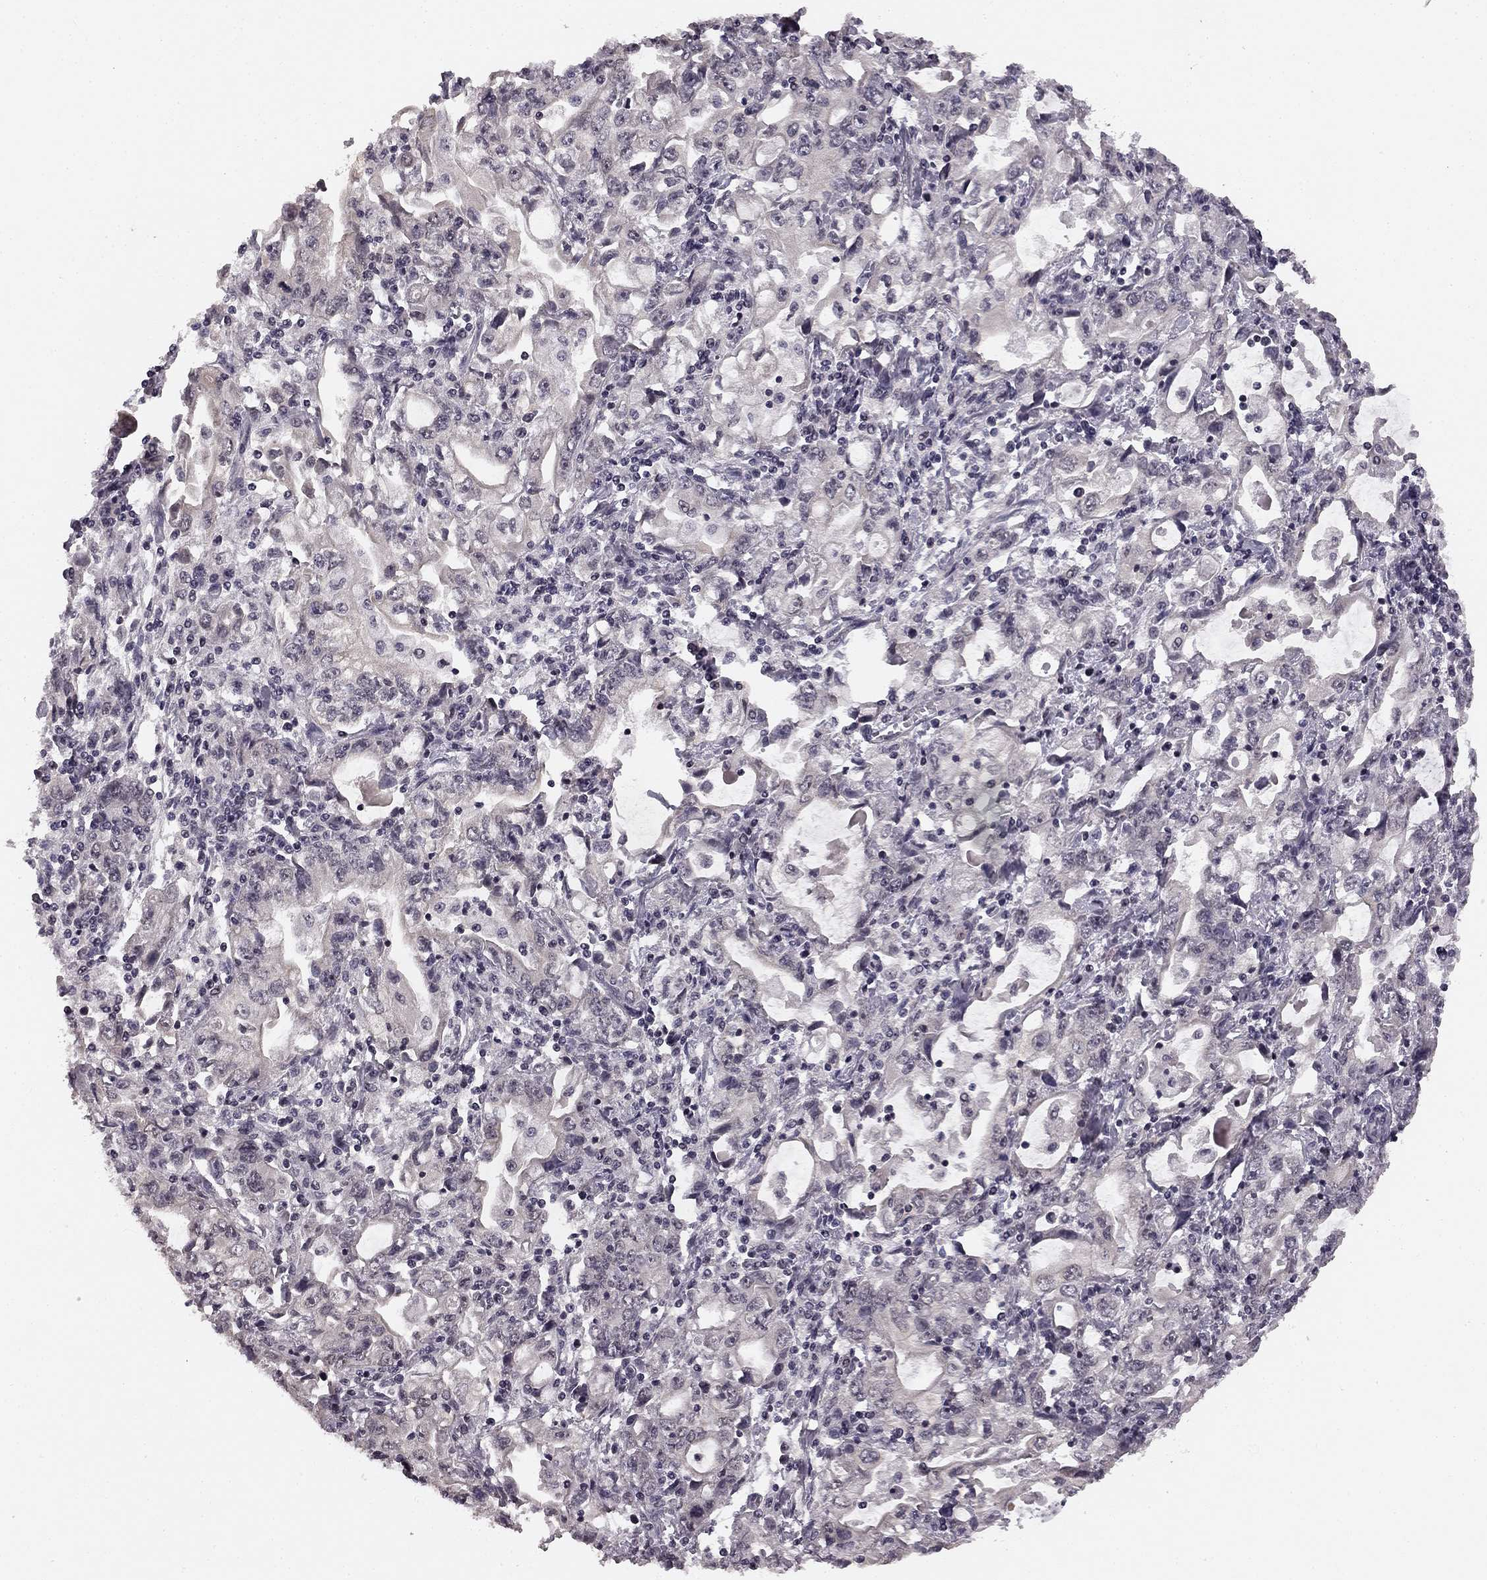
{"staining": {"intensity": "negative", "quantity": "none", "location": "none"}, "tissue": "stomach cancer", "cell_type": "Tumor cells", "image_type": "cancer", "snomed": [{"axis": "morphology", "description": "Adenocarcinoma, NOS"}, {"axis": "topography", "description": "Stomach, lower"}], "caption": "DAB immunohistochemical staining of stomach cancer (adenocarcinoma) demonstrates no significant staining in tumor cells.", "gene": "HCN4", "patient": {"sex": "female", "age": 72}}